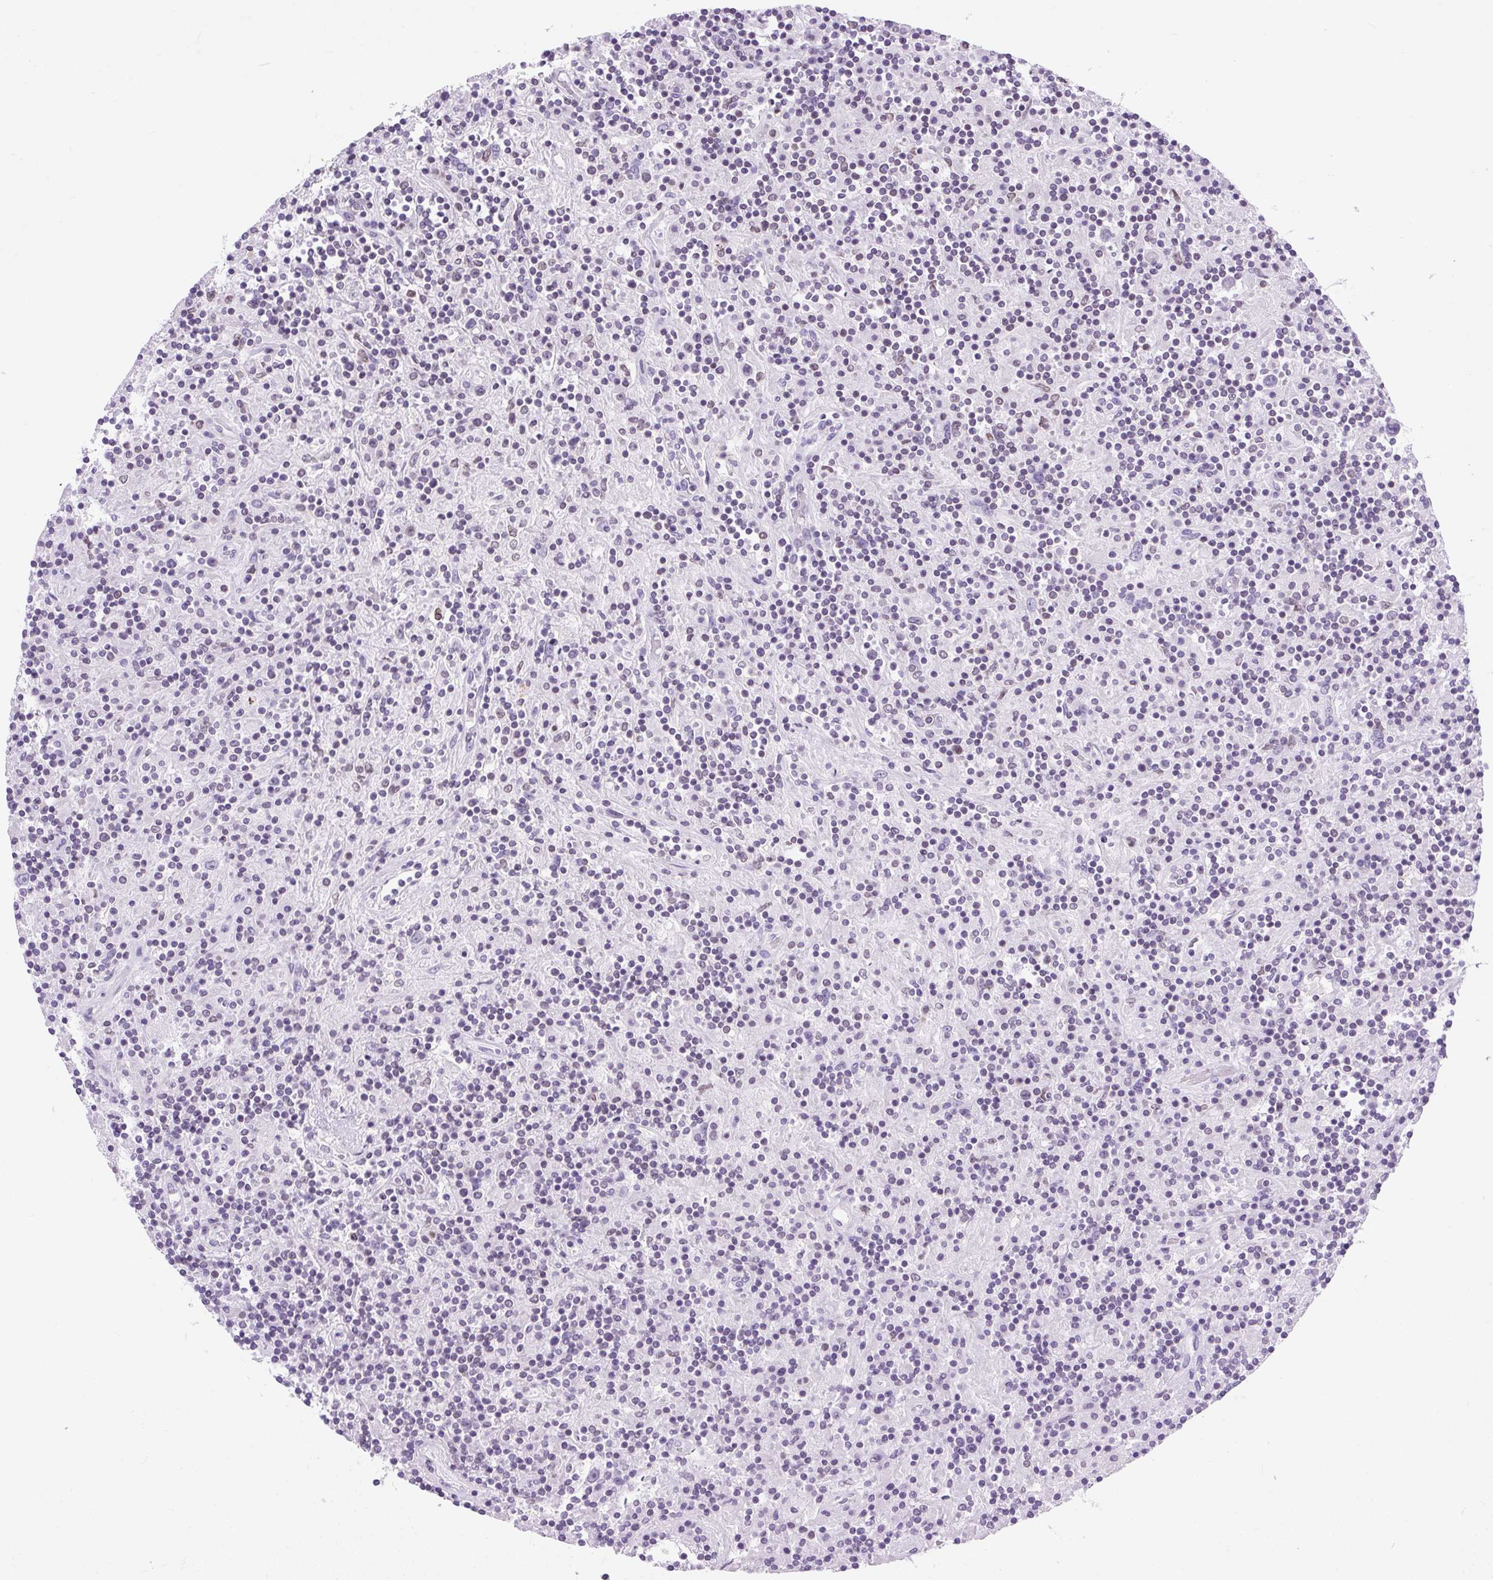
{"staining": {"intensity": "negative", "quantity": "none", "location": "none"}, "tissue": "lymphoma", "cell_type": "Tumor cells", "image_type": "cancer", "snomed": [{"axis": "morphology", "description": "Hodgkin's disease, NOS"}, {"axis": "topography", "description": "Lymph node"}], "caption": "An image of Hodgkin's disease stained for a protein displays no brown staining in tumor cells.", "gene": "VPREB1", "patient": {"sex": "male", "age": 70}}